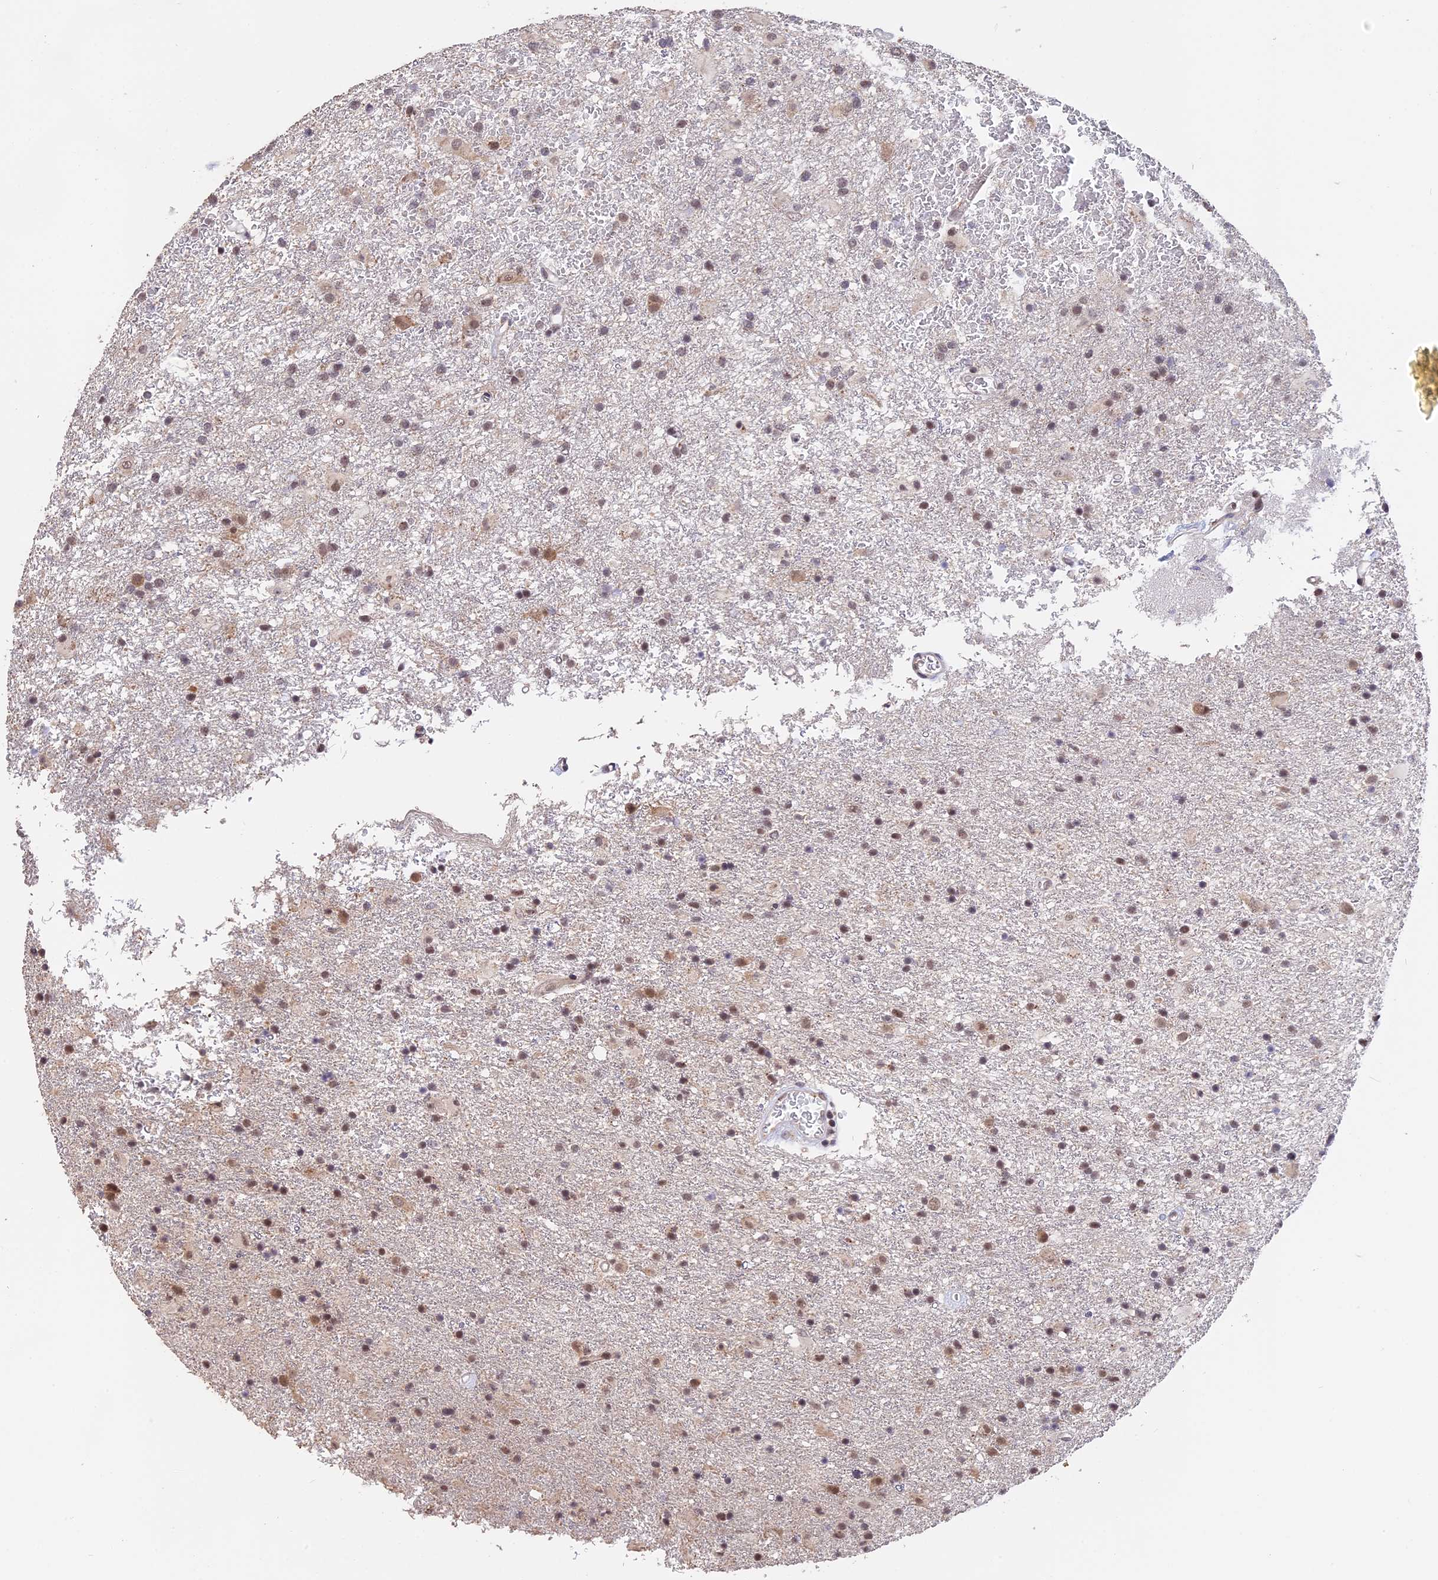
{"staining": {"intensity": "weak", "quantity": "25%-75%", "location": "nuclear"}, "tissue": "glioma", "cell_type": "Tumor cells", "image_type": "cancer", "snomed": [{"axis": "morphology", "description": "Glioma, malignant, Low grade"}, {"axis": "topography", "description": "Brain"}], "caption": "IHC (DAB) staining of human low-grade glioma (malignant) exhibits weak nuclear protein positivity in approximately 25%-75% of tumor cells. IHC stains the protein in brown and the nuclei are stained blue.", "gene": "POLR2C", "patient": {"sex": "male", "age": 65}}